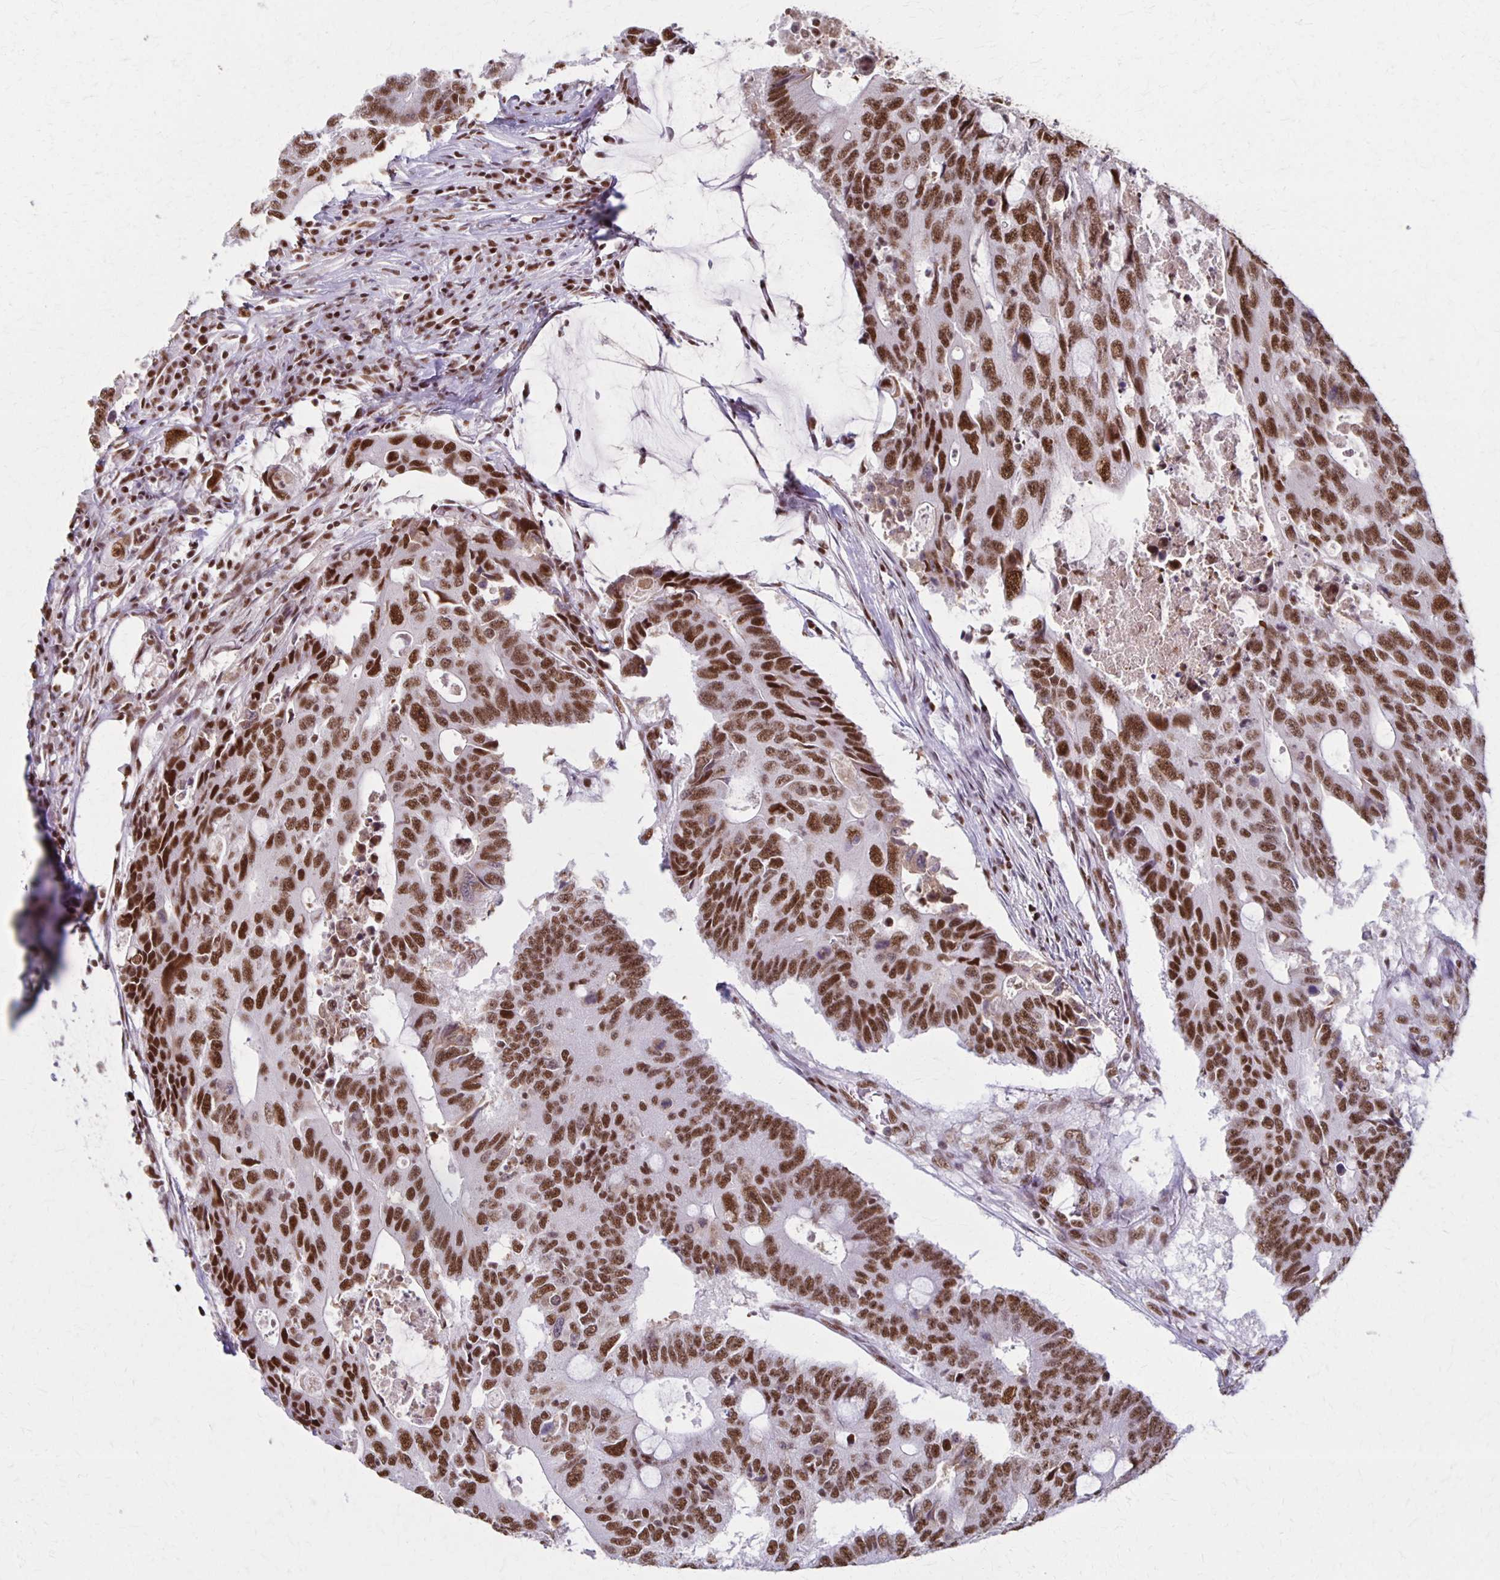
{"staining": {"intensity": "strong", "quantity": ">75%", "location": "nuclear"}, "tissue": "colorectal cancer", "cell_type": "Tumor cells", "image_type": "cancer", "snomed": [{"axis": "morphology", "description": "Adenocarcinoma, NOS"}, {"axis": "topography", "description": "Colon"}], "caption": "Immunohistochemical staining of adenocarcinoma (colorectal) displays high levels of strong nuclear protein staining in approximately >75% of tumor cells. (DAB (3,3'-diaminobenzidine) IHC, brown staining for protein, blue staining for nuclei).", "gene": "XRCC6", "patient": {"sex": "male", "age": 71}}